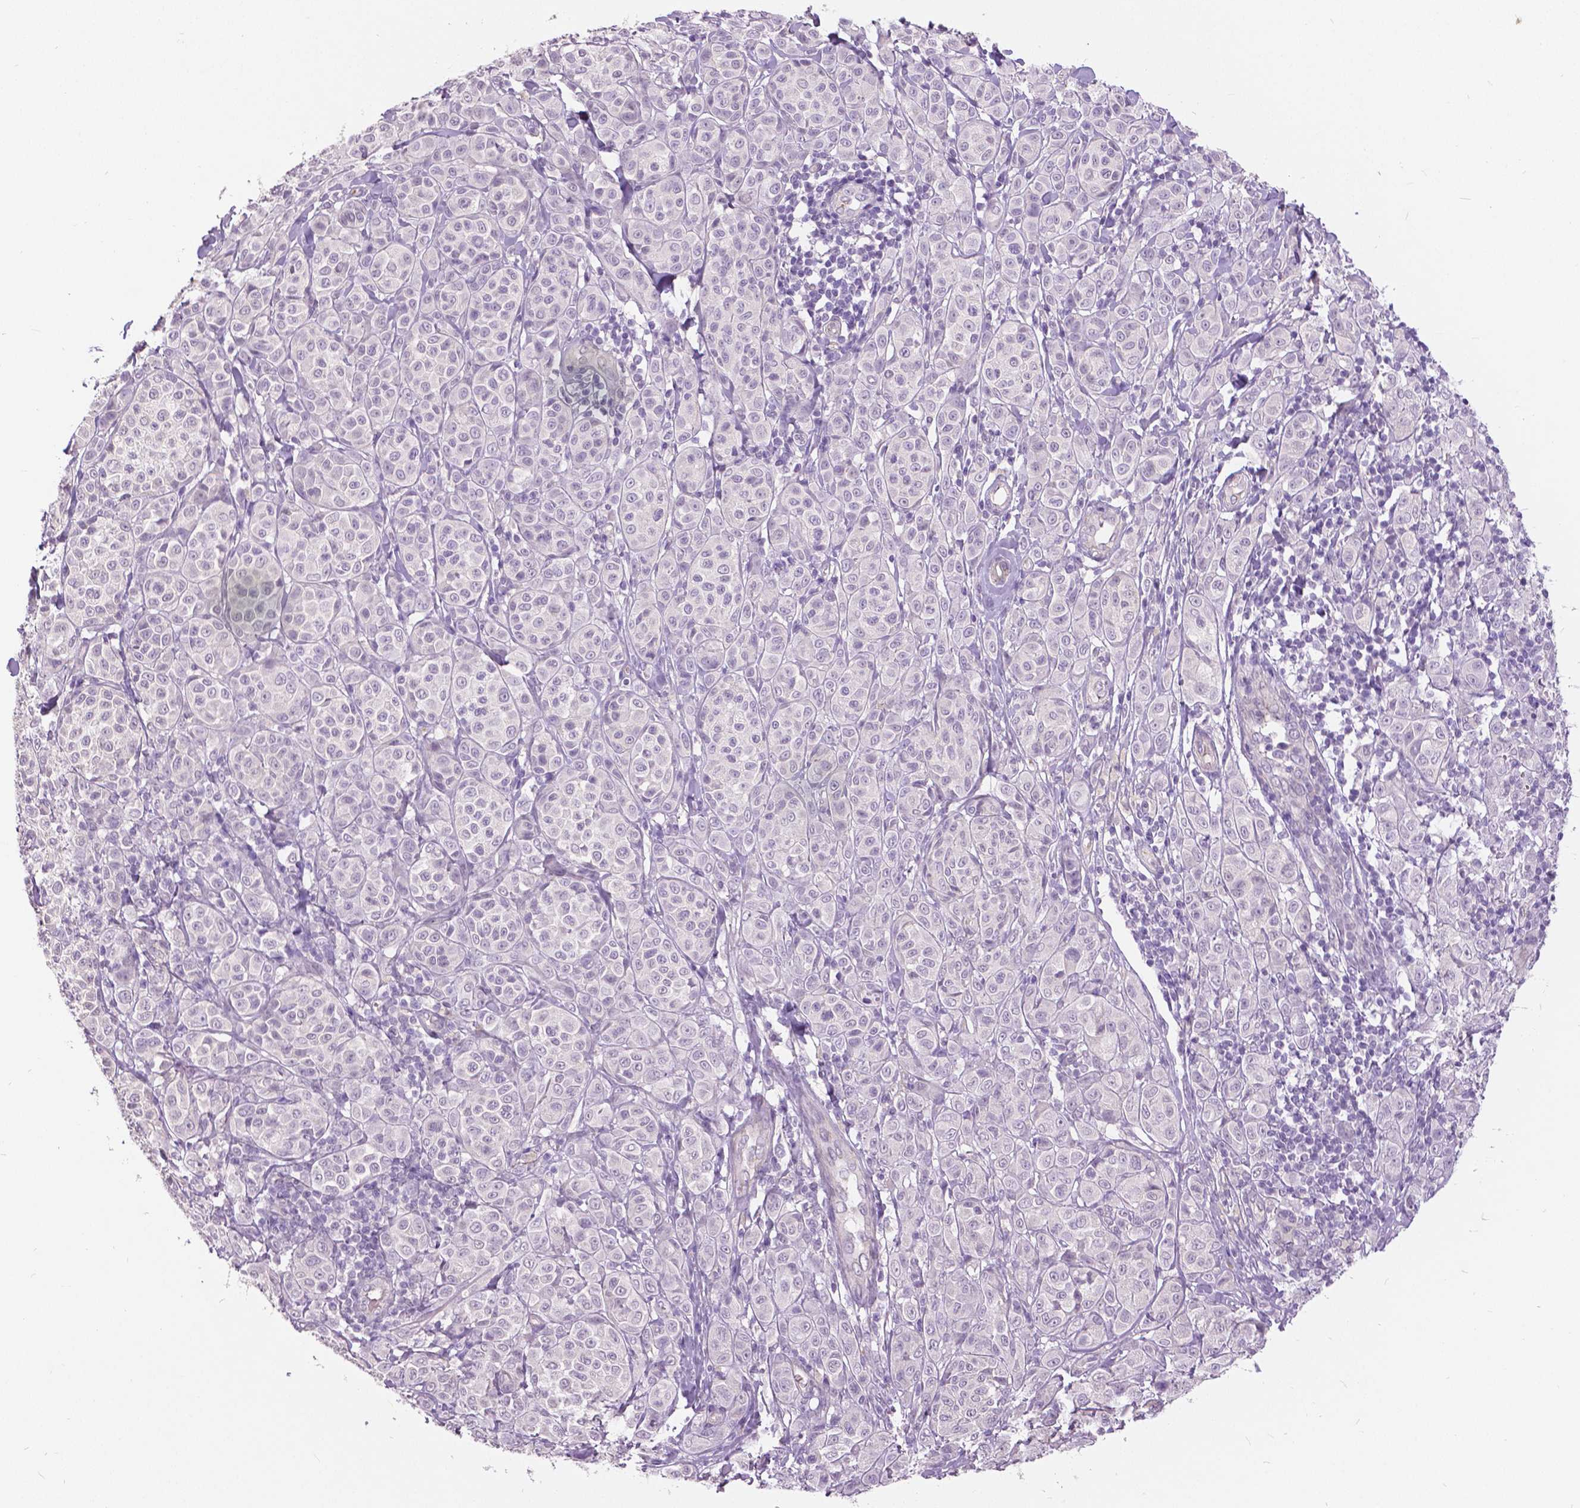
{"staining": {"intensity": "negative", "quantity": "none", "location": "none"}, "tissue": "melanoma", "cell_type": "Tumor cells", "image_type": "cancer", "snomed": [{"axis": "morphology", "description": "Malignant melanoma, NOS"}, {"axis": "topography", "description": "Skin"}], "caption": "High power microscopy histopathology image of an IHC image of melanoma, revealing no significant positivity in tumor cells.", "gene": "GRIN2A", "patient": {"sex": "male", "age": 89}}